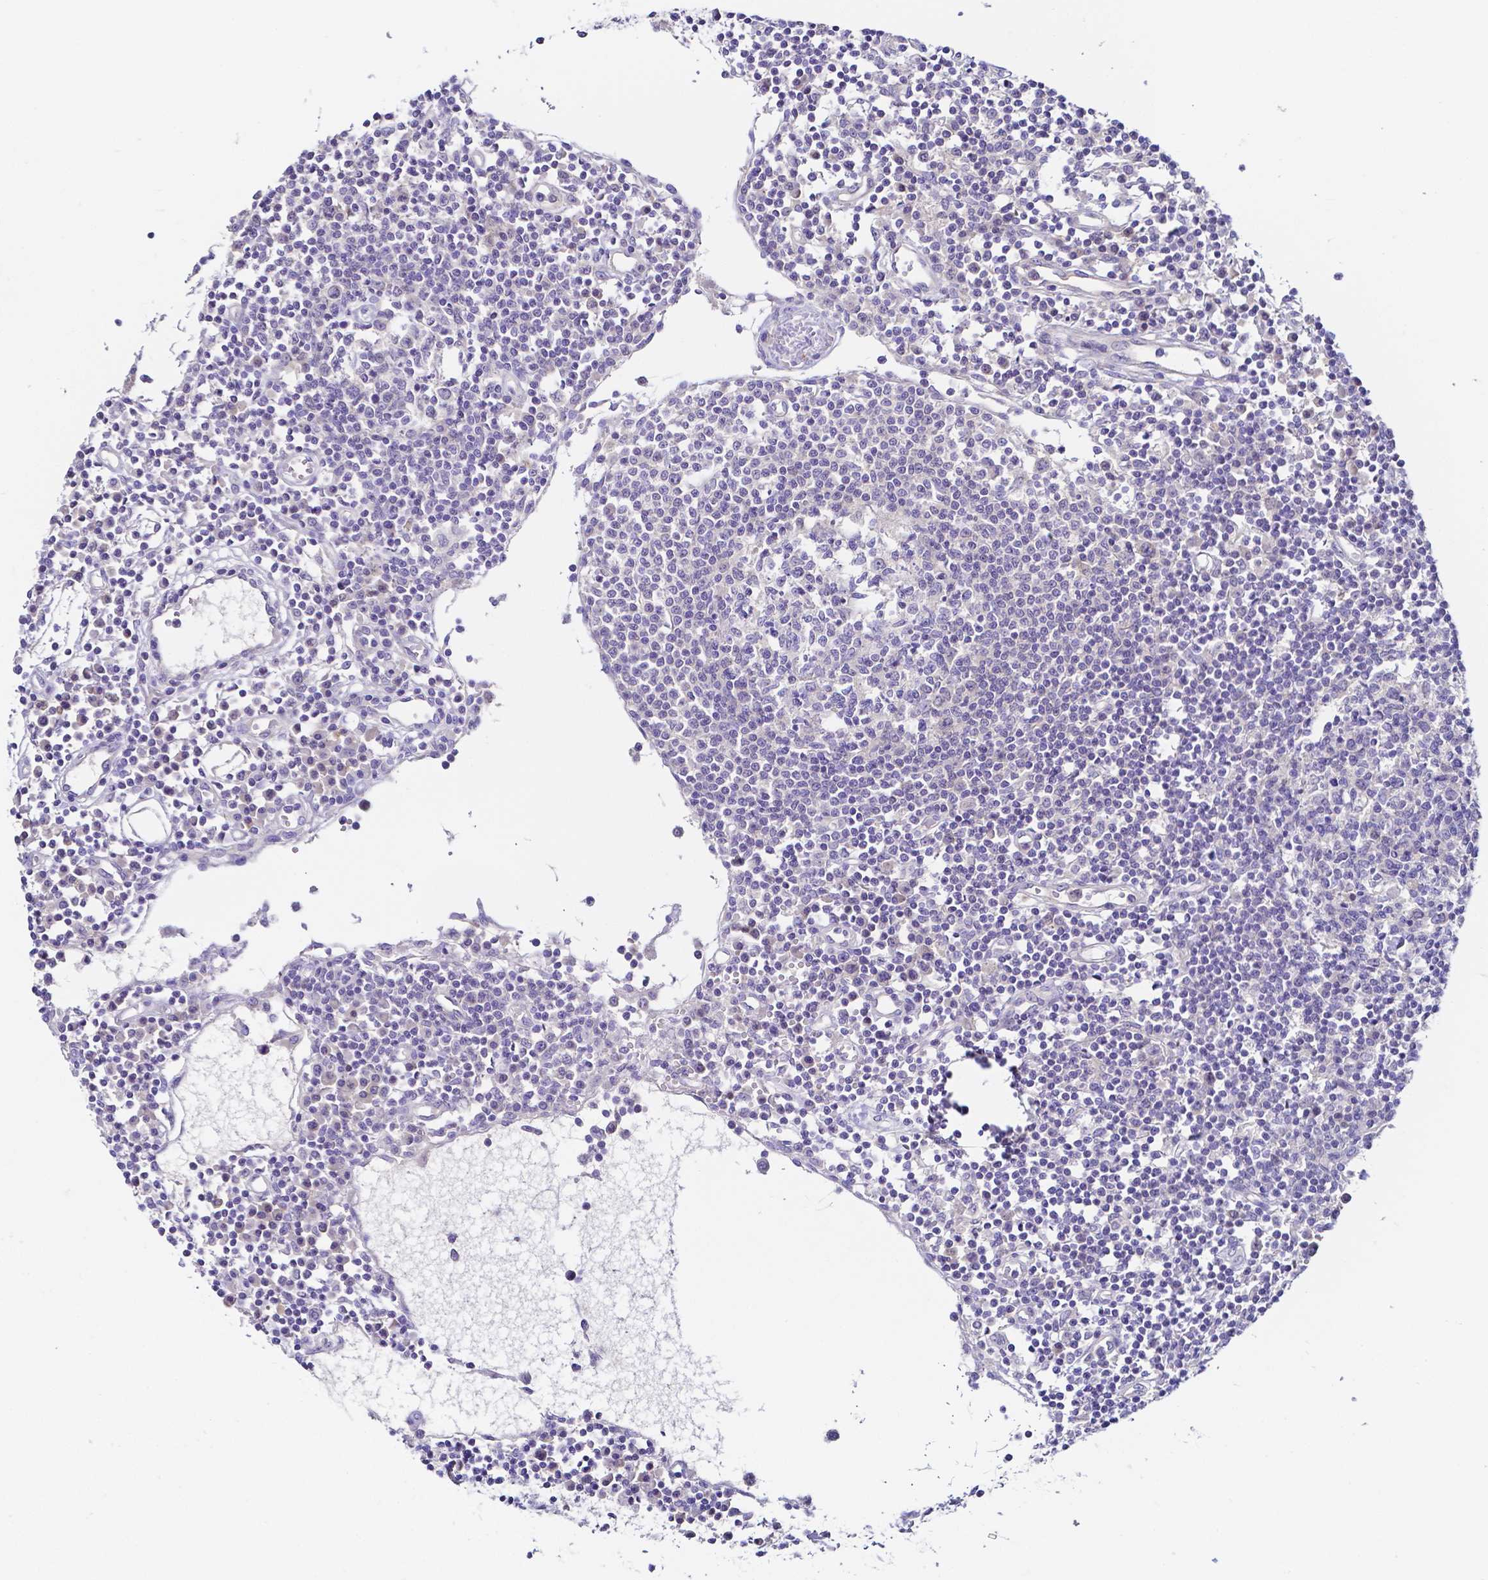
{"staining": {"intensity": "negative", "quantity": "none", "location": "none"}, "tissue": "lymph node", "cell_type": "Germinal center cells", "image_type": "normal", "snomed": [{"axis": "morphology", "description": "Normal tissue, NOS"}, {"axis": "topography", "description": "Lymph node"}], "caption": "An IHC image of benign lymph node is shown. There is no staining in germinal center cells of lymph node.", "gene": "PKP3", "patient": {"sex": "female", "age": 78}}